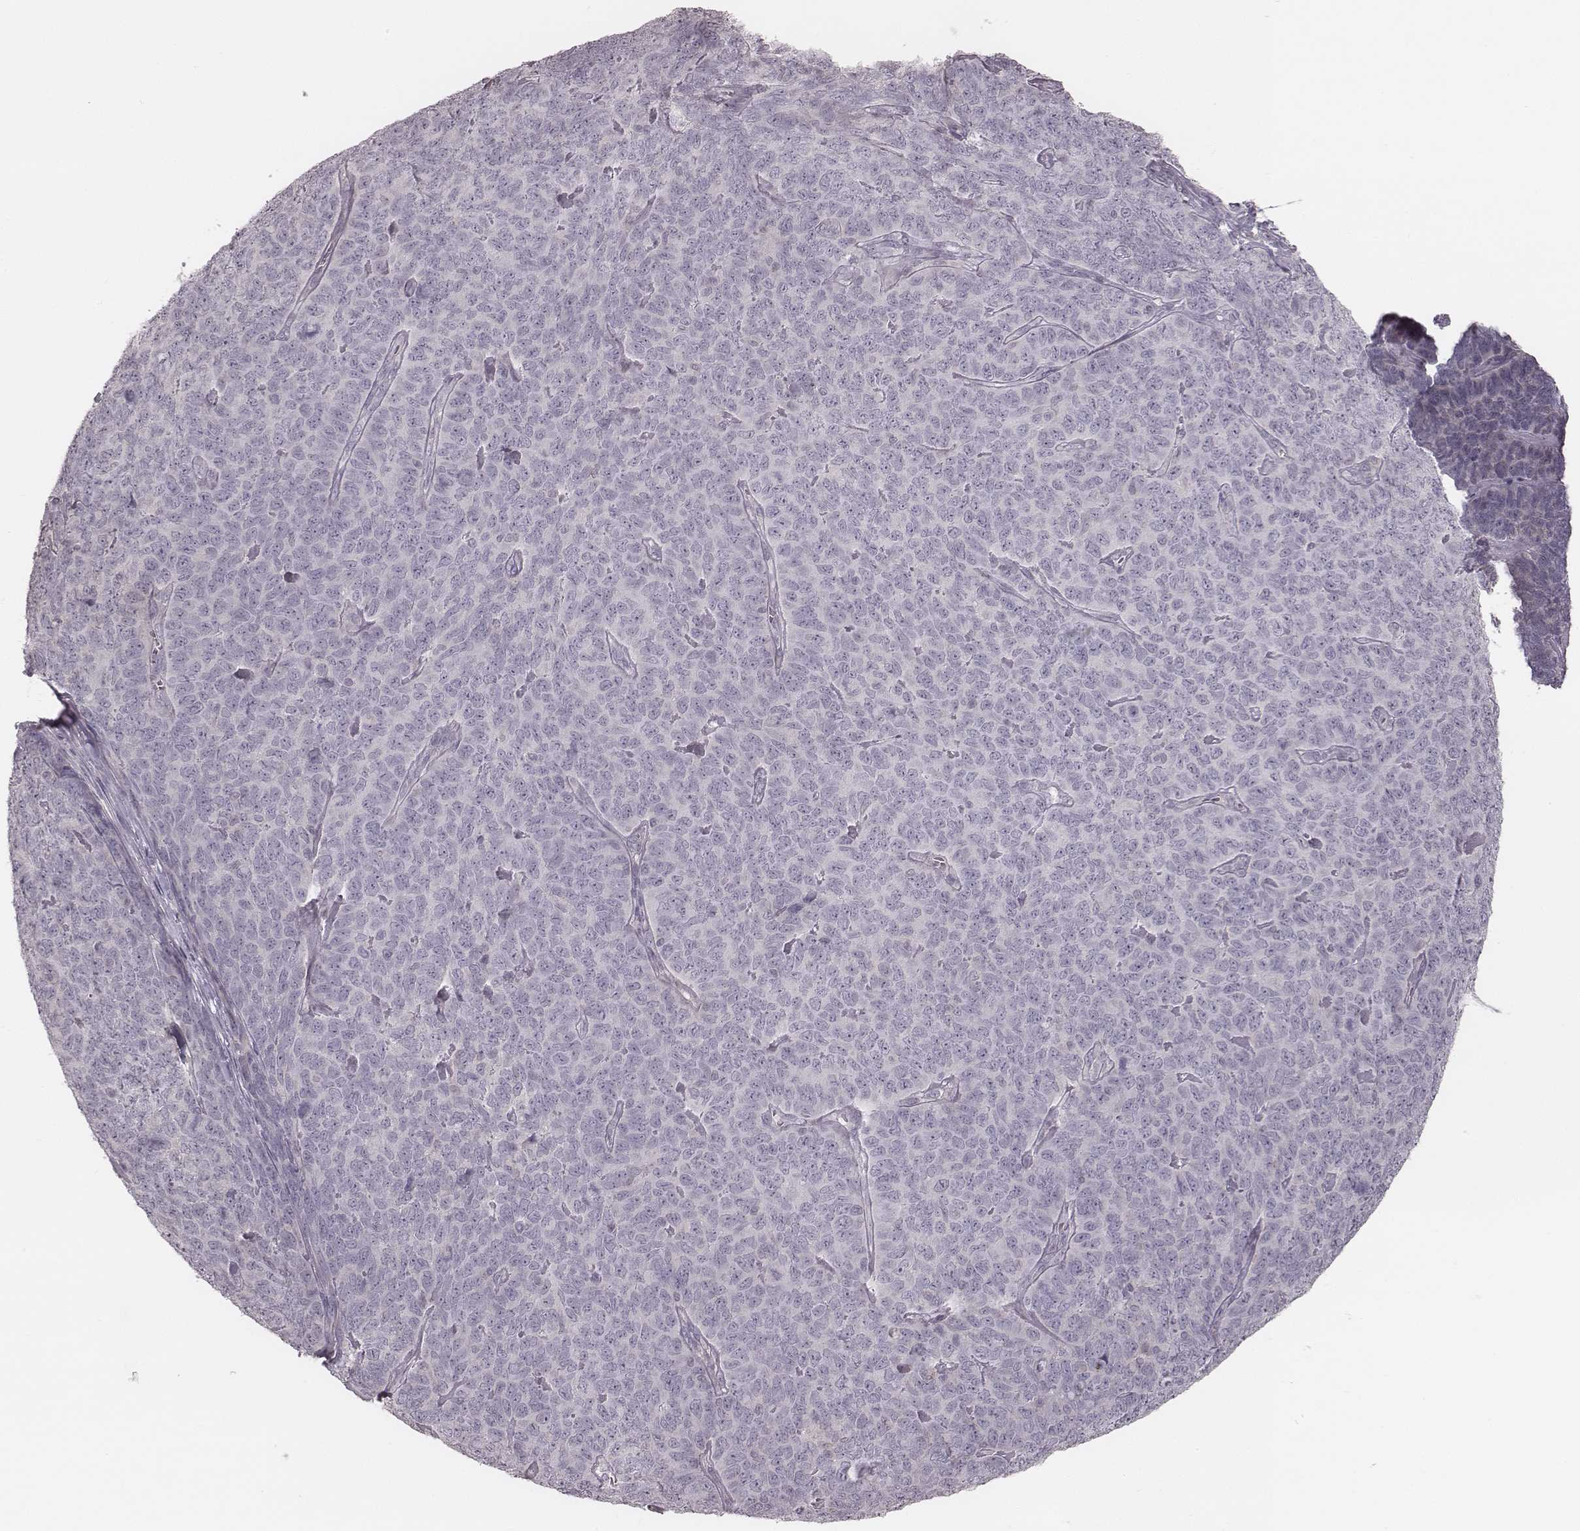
{"staining": {"intensity": "negative", "quantity": "none", "location": "none"}, "tissue": "skin cancer", "cell_type": "Tumor cells", "image_type": "cancer", "snomed": [{"axis": "morphology", "description": "Squamous cell carcinoma, NOS"}, {"axis": "topography", "description": "Skin"}, {"axis": "topography", "description": "Anal"}], "caption": "Micrograph shows no significant protein positivity in tumor cells of skin squamous cell carcinoma.", "gene": "S100Z", "patient": {"sex": "female", "age": 51}}